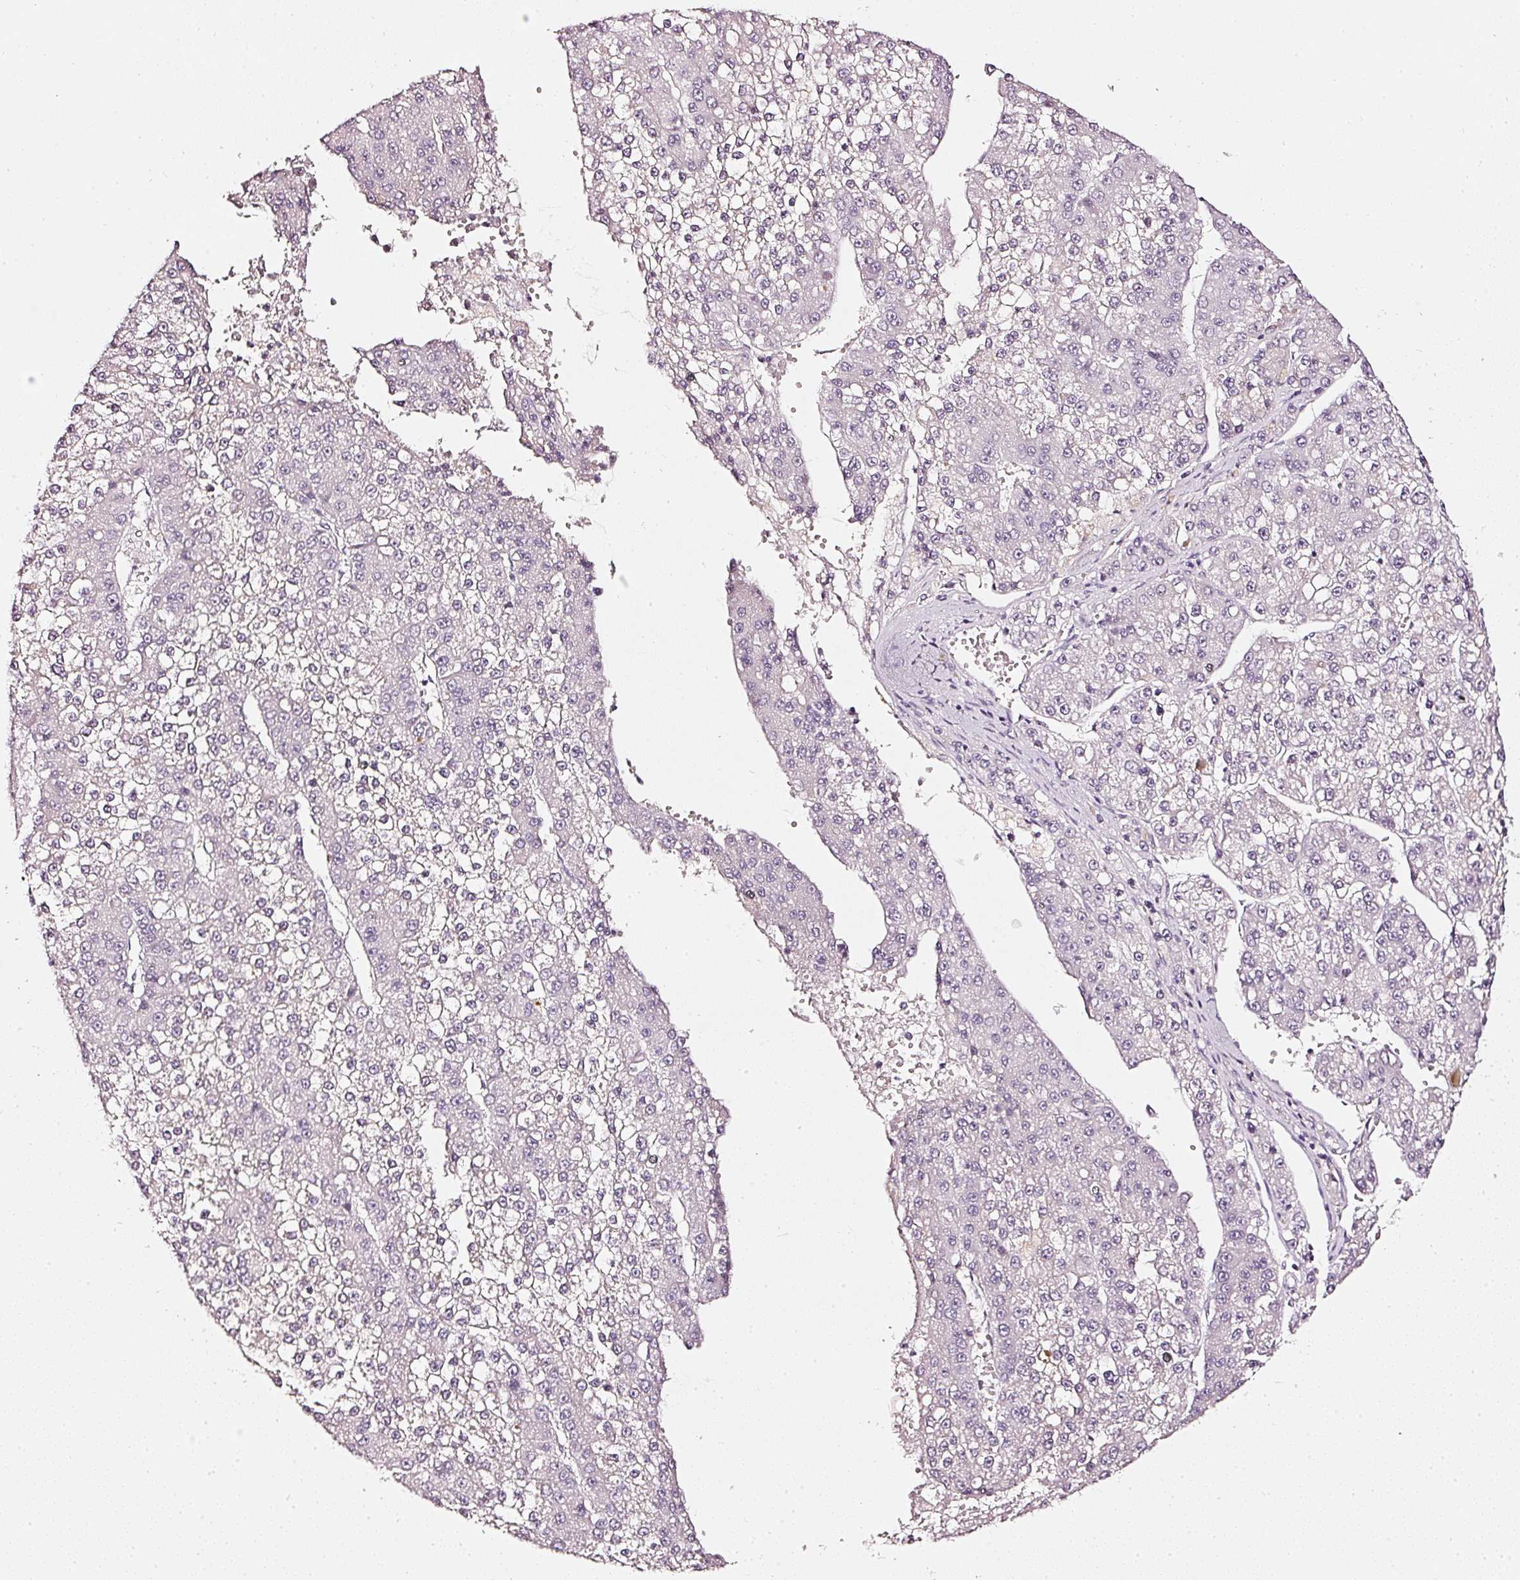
{"staining": {"intensity": "negative", "quantity": "none", "location": "none"}, "tissue": "liver cancer", "cell_type": "Tumor cells", "image_type": "cancer", "snomed": [{"axis": "morphology", "description": "Carcinoma, Hepatocellular, NOS"}, {"axis": "topography", "description": "Liver"}], "caption": "Immunohistochemical staining of liver cancer (hepatocellular carcinoma) exhibits no significant expression in tumor cells.", "gene": "CNP", "patient": {"sex": "female", "age": 73}}